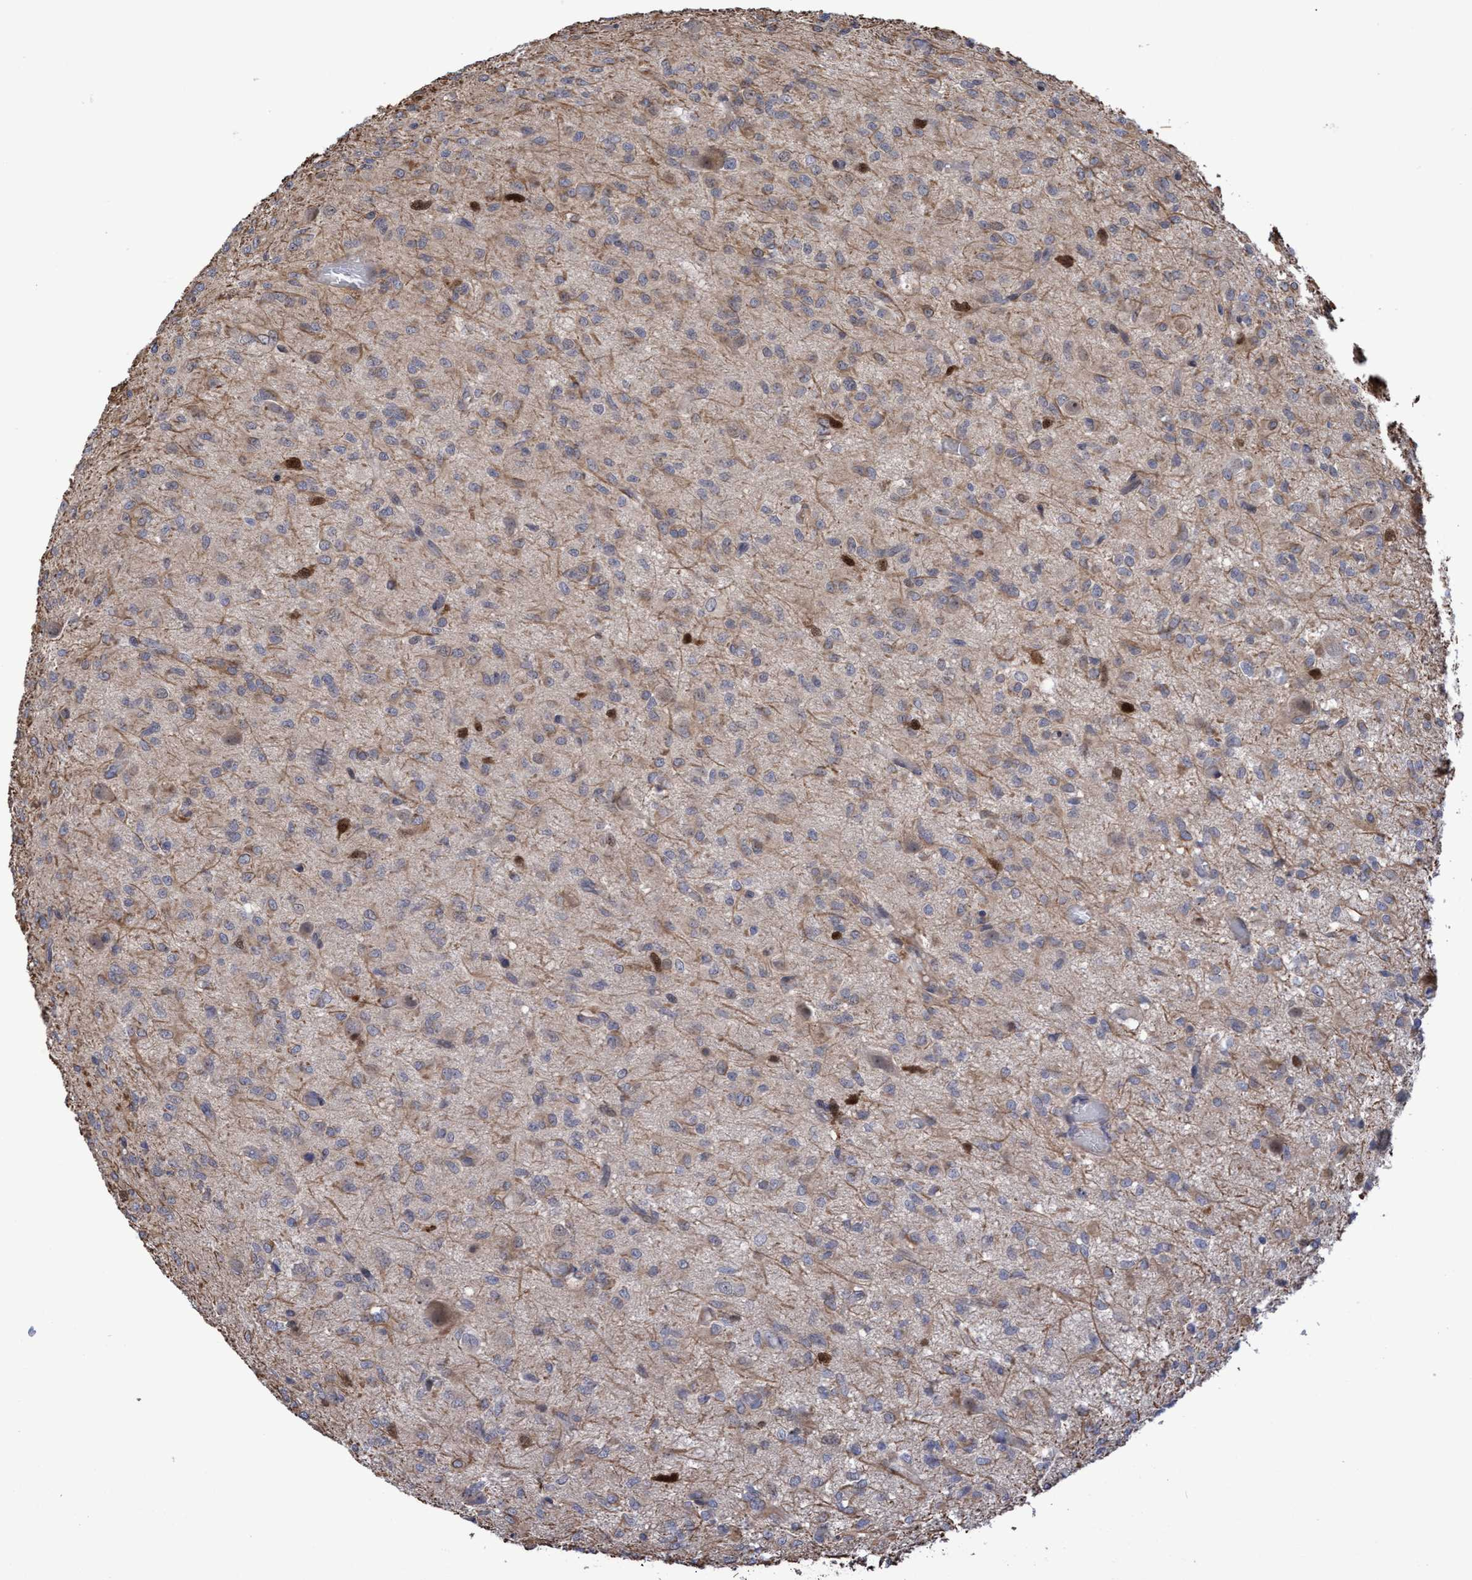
{"staining": {"intensity": "moderate", "quantity": "<25%", "location": "cytoplasmic/membranous"}, "tissue": "glioma", "cell_type": "Tumor cells", "image_type": "cancer", "snomed": [{"axis": "morphology", "description": "Glioma, malignant, High grade"}, {"axis": "topography", "description": "Brain"}], "caption": "Immunohistochemical staining of malignant glioma (high-grade) shows moderate cytoplasmic/membranous protein staining in about <25% of tumor cells.", "gene": "SLBP", "patient": {"sex": "female", "age": 59}}